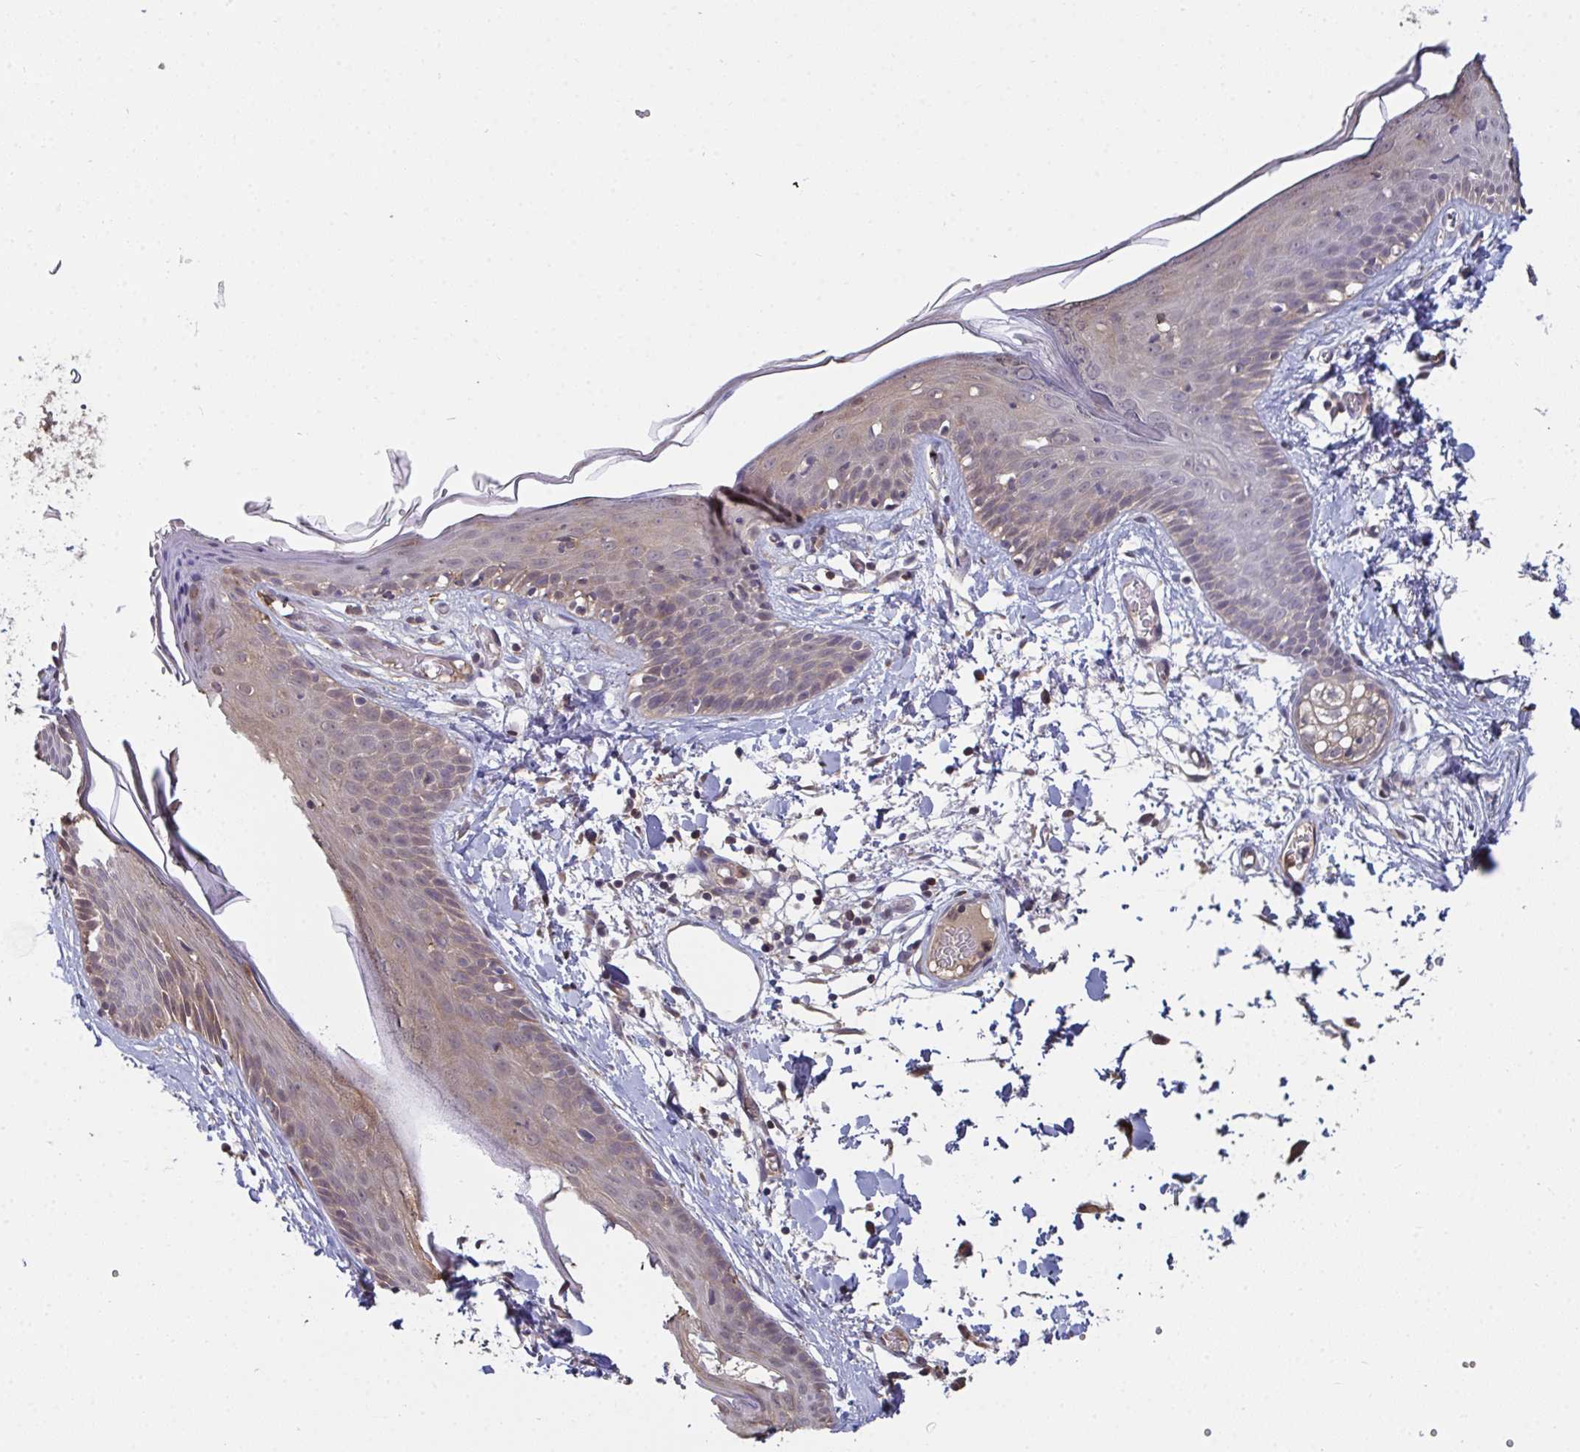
{"staining": {"intensity": "moderate", "quantity": "25%-75%", "location": "cytoplasmic/membranous"}, "tissue": "skin", "cell_type": "Fibroblasts", "image_type": "normal", "snomed": [{"axis": "morphology", "description": "Normal tissue, NOS"}, {"axis": "topography", "description": "Skin"}], "caption": "Immunohistochemical staining of unremarkable skin reveals medium levels of moderate cytoplasmic/membranous expression in approximately 25%-75% of fibroblasts. The protein of interest is stained brown, and the nuclei are stained in blue (DAB (3,3'-diaminobenzidine) IHC with brightfield microscopy, high magnification).", "gene": "TTC9C", "patient": {"sex": "male", "age": 79}}